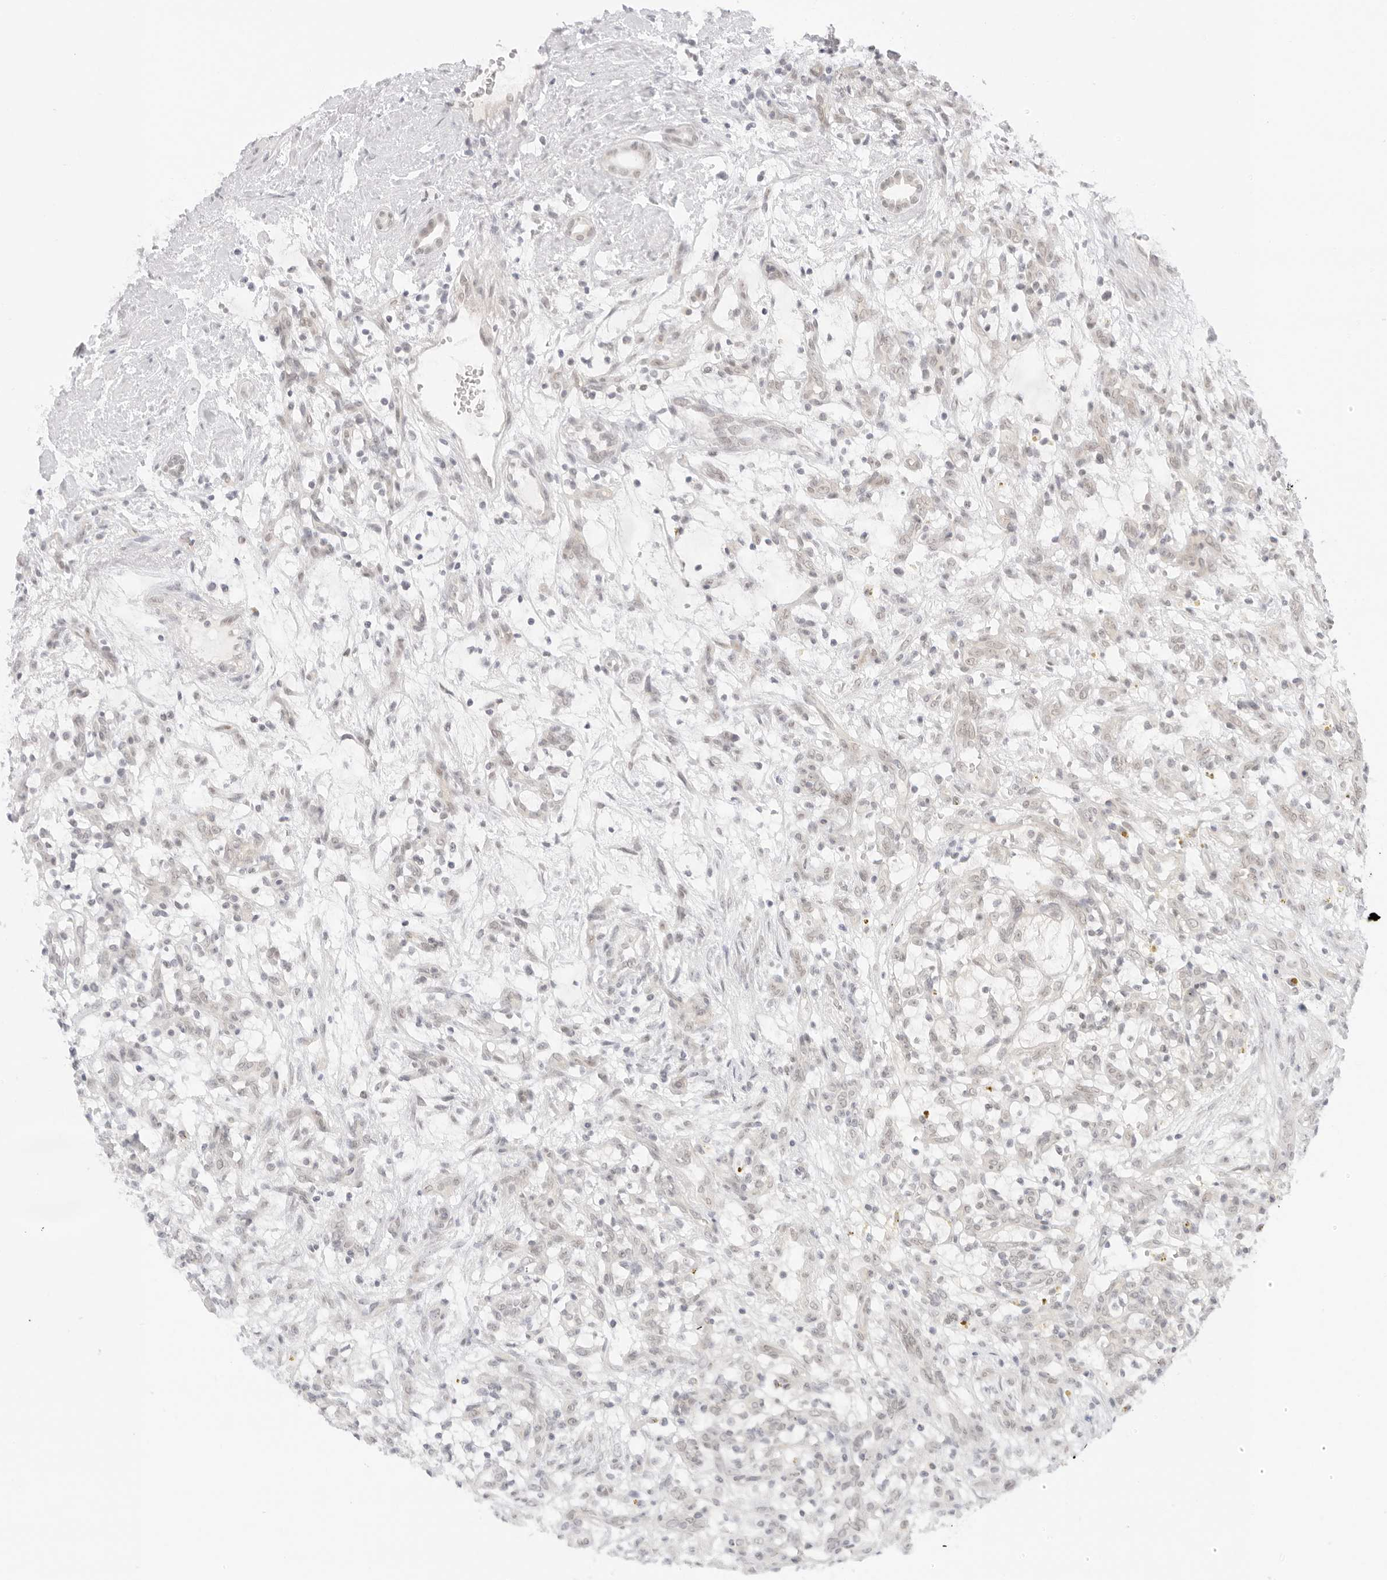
{"staining": {"intensity": "negative", "quantity": "none", "location": "none"}, "tissue": "renal cancer", "cell_type": "Tumor cells", "image_type": "cancer", "snomed": [{"axis": "morphology", "description": "Adenocarcinoma, NOS"}, {"axis": "topography", "description": "Kidney"}], "caption": "High magnification brightfield microscopy of renal cancer stained with DAB (3,3'-diaminobenzidine) (brown) and counterstained with hematoxylin (blue): tumor cells show no significant positivity.", "gene": "MED18", "patient": {"sex": "female", "age": 57}}